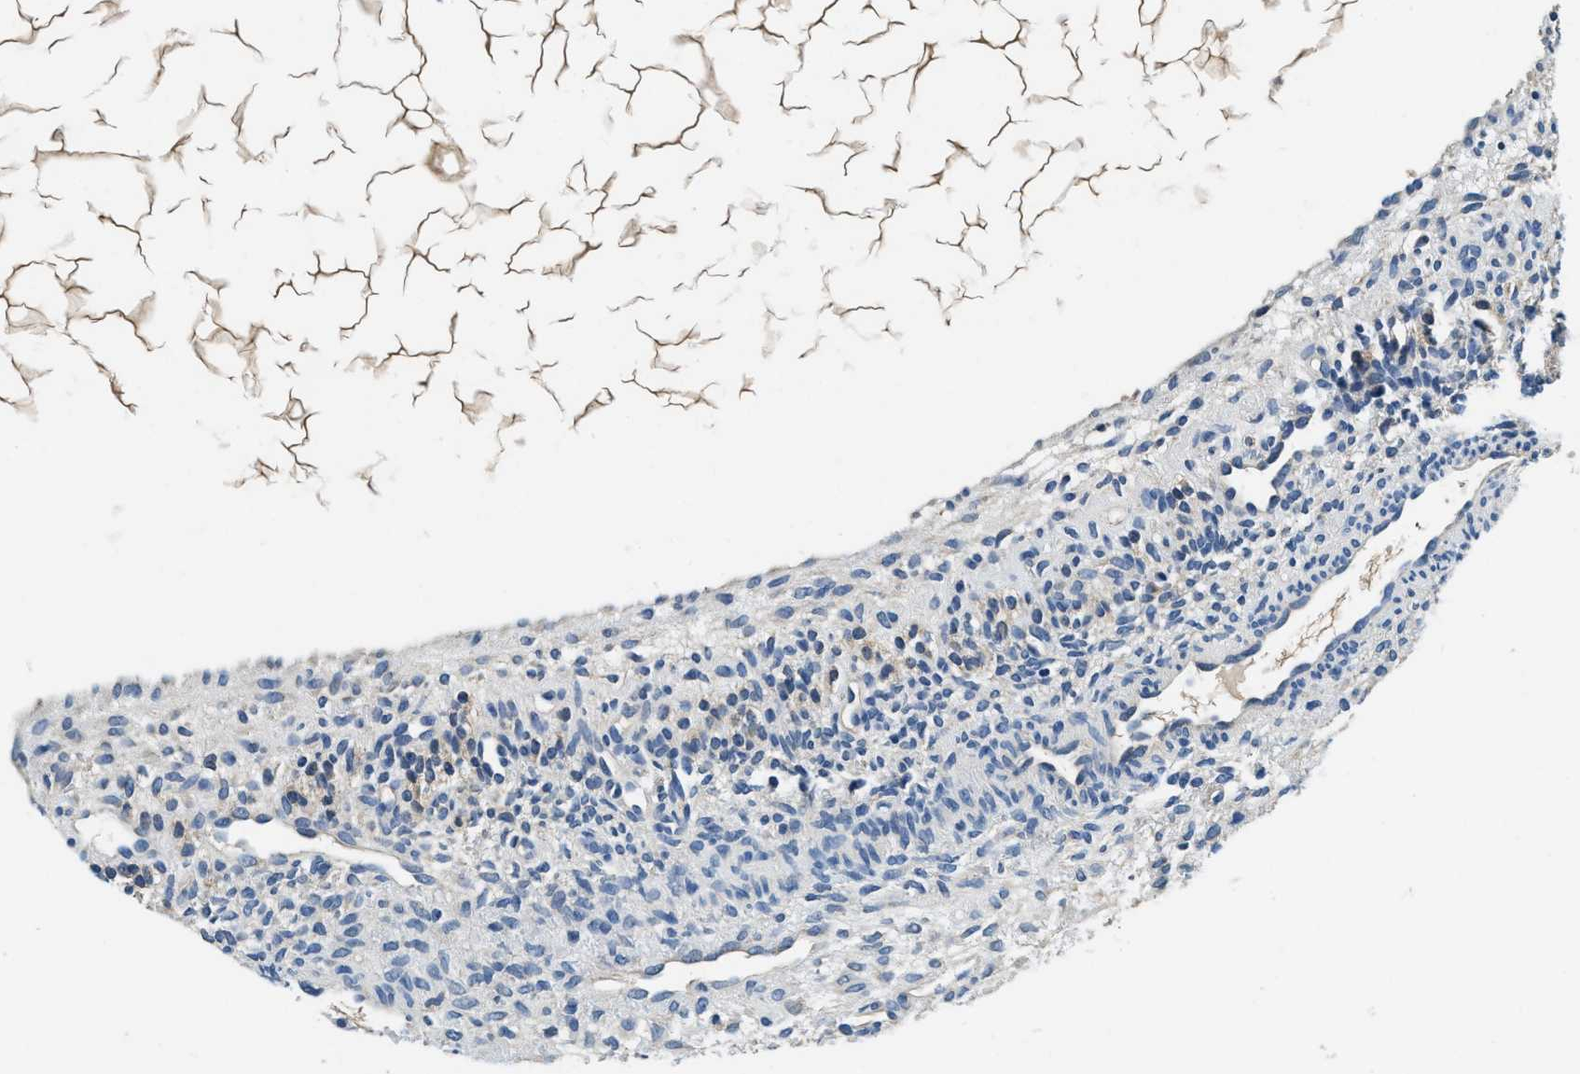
{"staining": {"intensity": "negative", "quantity": "none", "location": "none"}, "tissue": "ovary", "cell_type": "Ovarian stroma cells", "image_type": "normal", "snomed": [{"axis": "morphology", "description": "Normal tissue, NOS"}, {"axis": "morphology", "description": "Cyst, NOS"}, {"axis": "topography", "description": "Ovary"}], "caption": "Image shows no significant protein expression in ovarian stroma cells of normal ovary. (DAB (3,3'-diaminobenzidine) IHC with hematoxylin counter stain).", "gene": "ALDH3A2", "patient": {"sex": "female", "age": 18}}